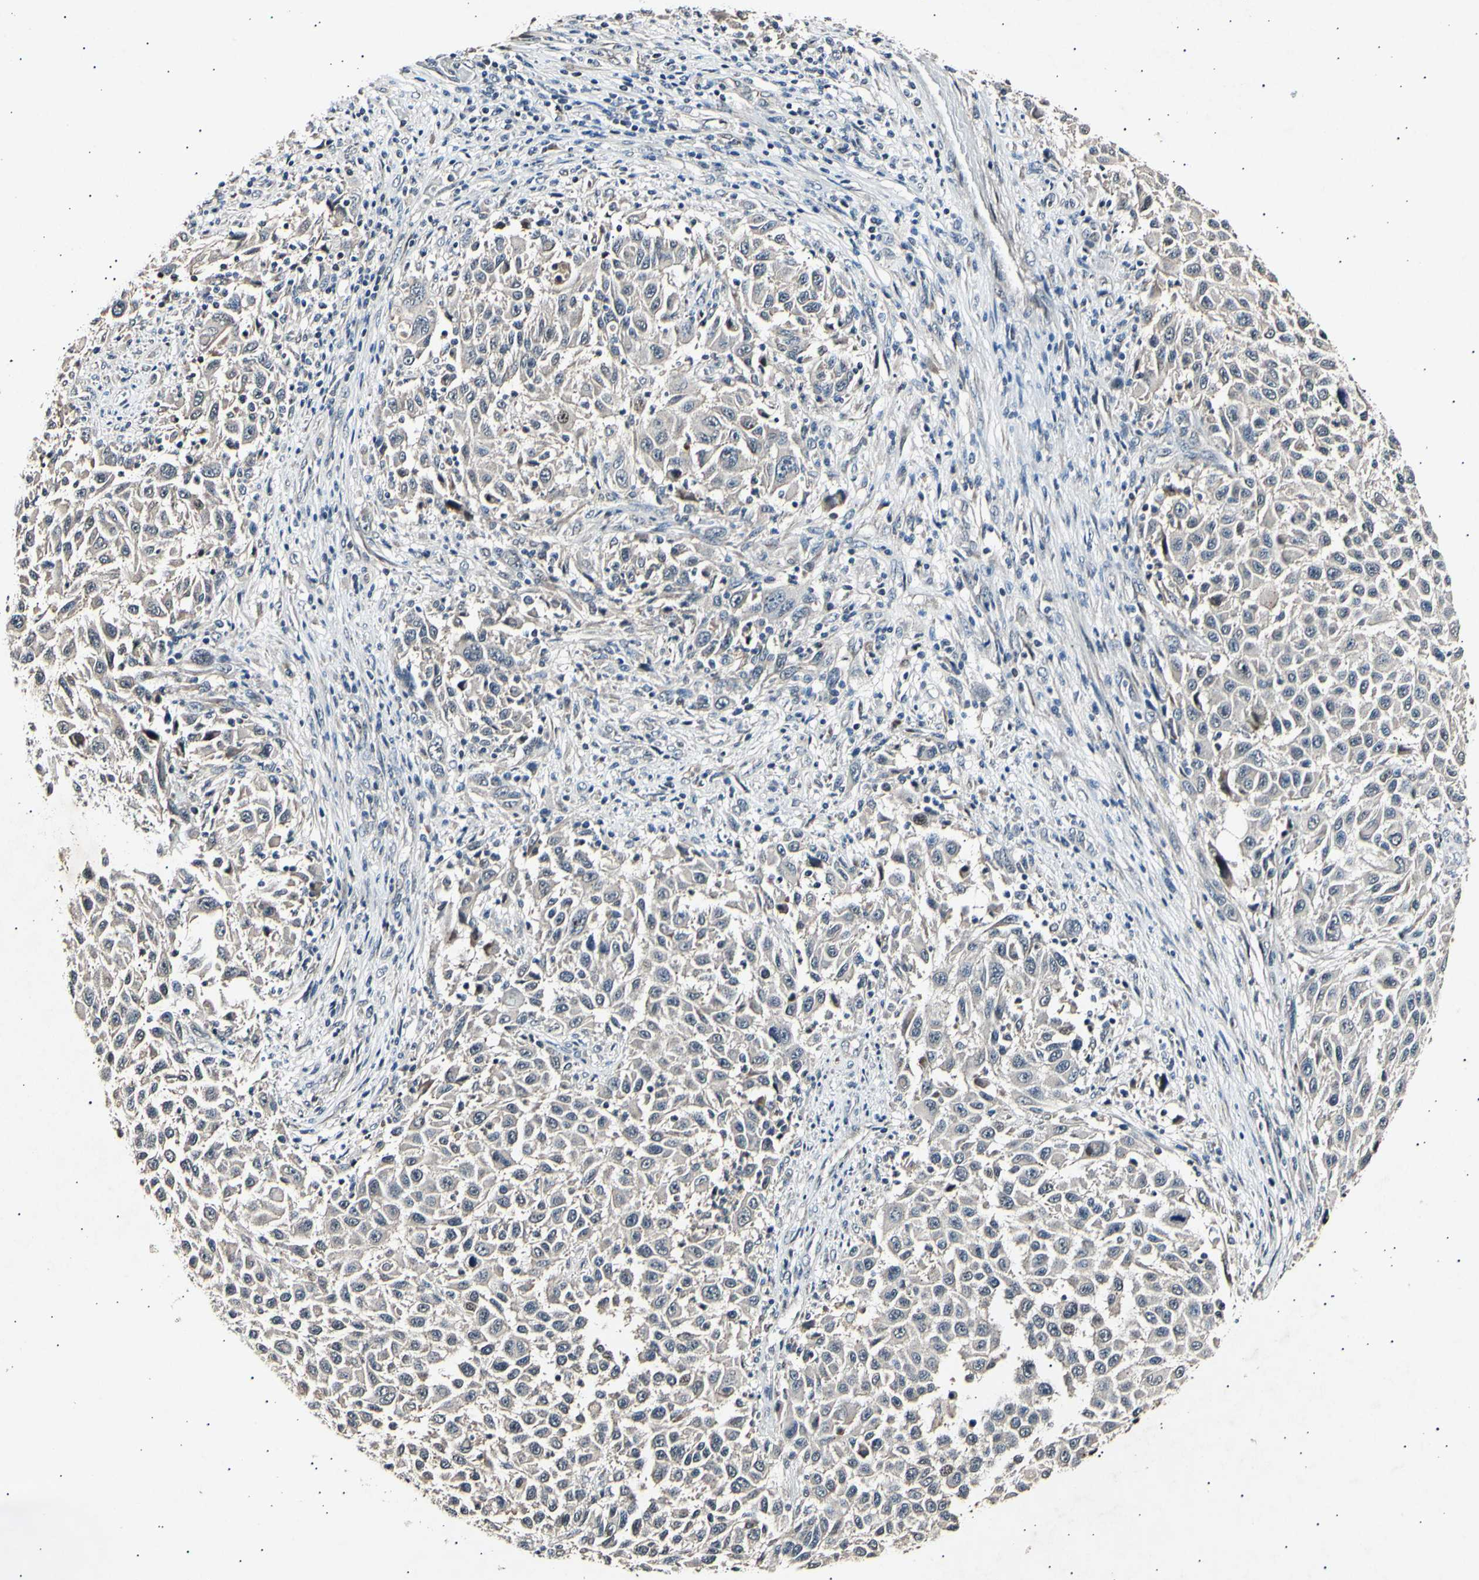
{"staining": {"intensity": "weak", "quantity": "<25%", "location": "cytoplasmic/membranous"}, "tissue": "melanoma", "cell_type": "Tumor cells", "image_type": "cancer", "snomed": [{"axis": "morphology", "description": "Malignant melanoma, Metastatic site"}, {"axis": "topography", "description": "Lymph node"}], "caption": "Malignant melanoma (metastatic site) was stained to show a protein in brown. There is no significant positivity in tumor cells.", "gene": "ADCY3", "patient": {"sex": "male", "age": 61}}